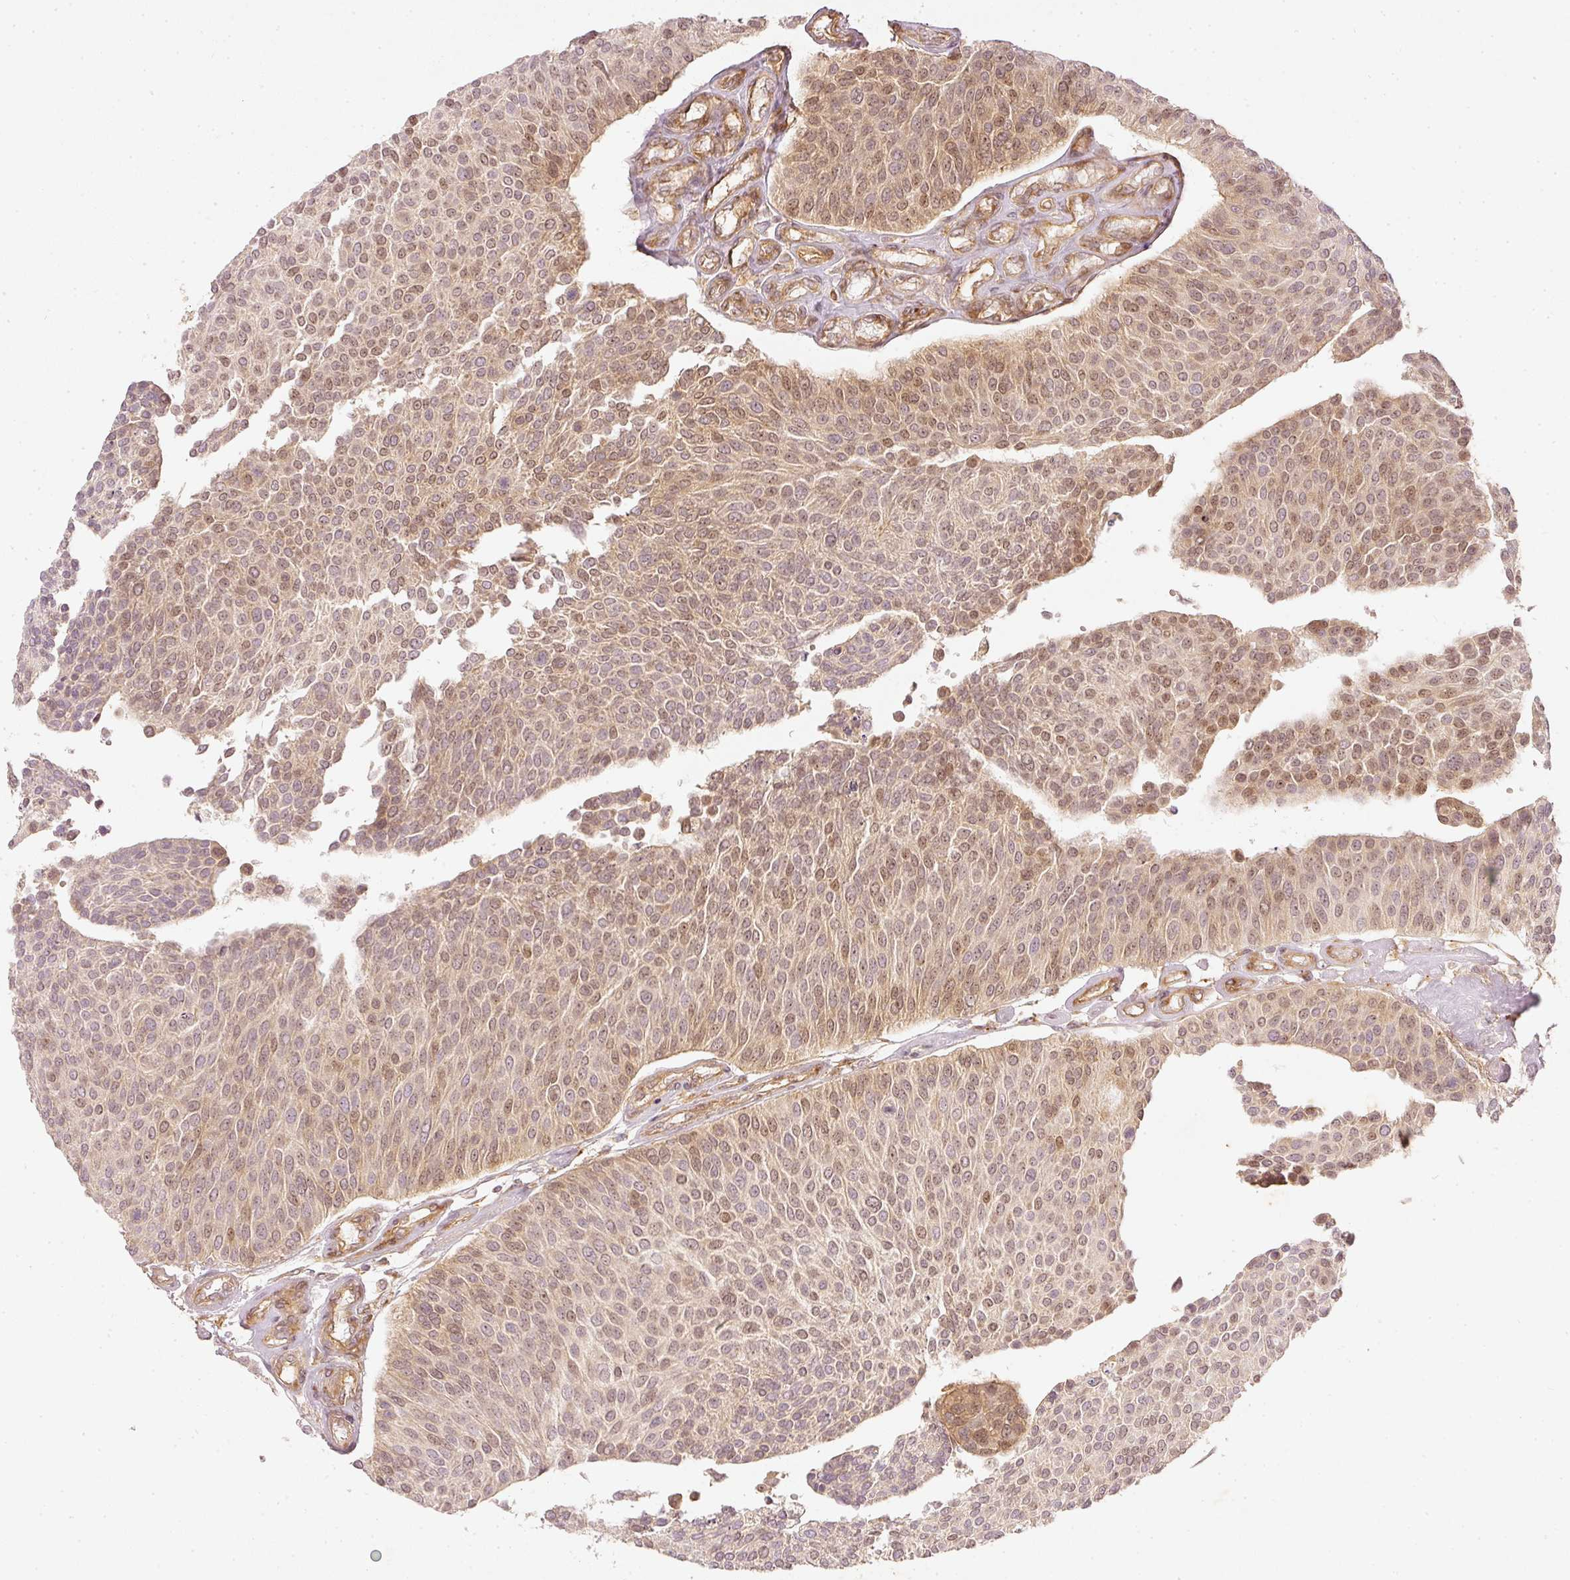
{"staining": {"intensity": "moderate", "quantity": "25%-75%", "location": "nuclear"}, "tissue": "urothelial cancer", "cell_type": "Tumor cells", "image_type": "cancer", "snomed": [{"axis": "morphology", "description": "Urothelial carcinoma, NOS"}, {"axis": "topography", "description": "Urinary bladder"}], "caption": "Immunohistochemical staining of transitional cell carcinoma exhibits medium levels of moderate nuclear staining in about 25%-75% of tumor cells.", "gene": "ZNF580", "patient": {"sex": "male", "age": 55}}